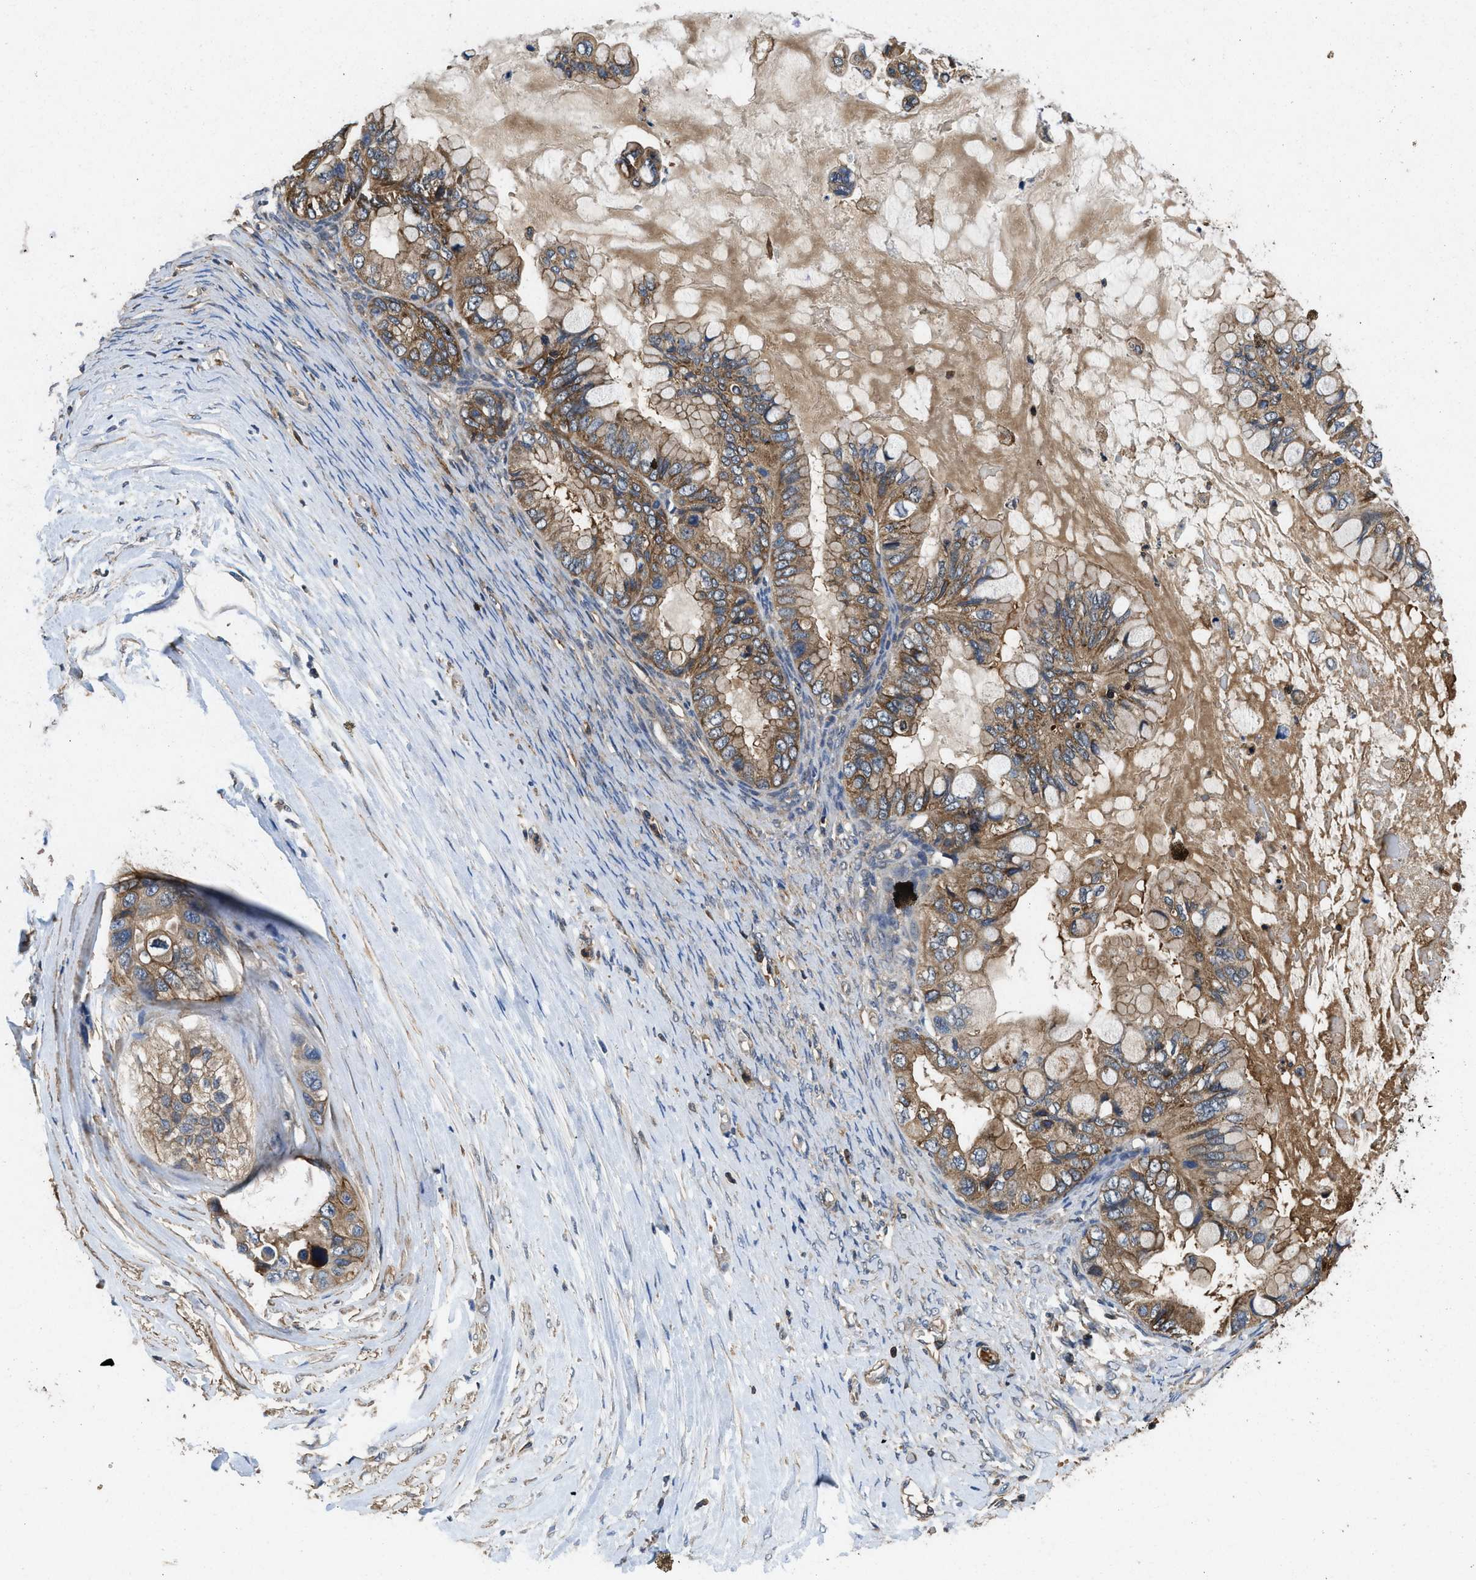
{"staining": {"intensity": "moderate", "quantity": ">75%", "location": "cytoplasmic/membranous"}, "tissue": "ovarian cancer", "cell_type": "Tumor cells", "image_type": "cancer", "snomed": [{"axis": "morphology", "description": "Cystadenocarcinoma, mucinous, NOS"}, {"axis": "topography", "description": "Ovary"}], "caption": "Ovarian mucinous cystadenocarcinoma was stained to show a protein in brown. There is medium levels of moderate cytoplasmic/membranous staining in approximately >75% of tumor cells. (IHC, brightfield microscopy, high magnification).", "gene": "LINGO2", "patient": {"sex": "female", "age": 80}}